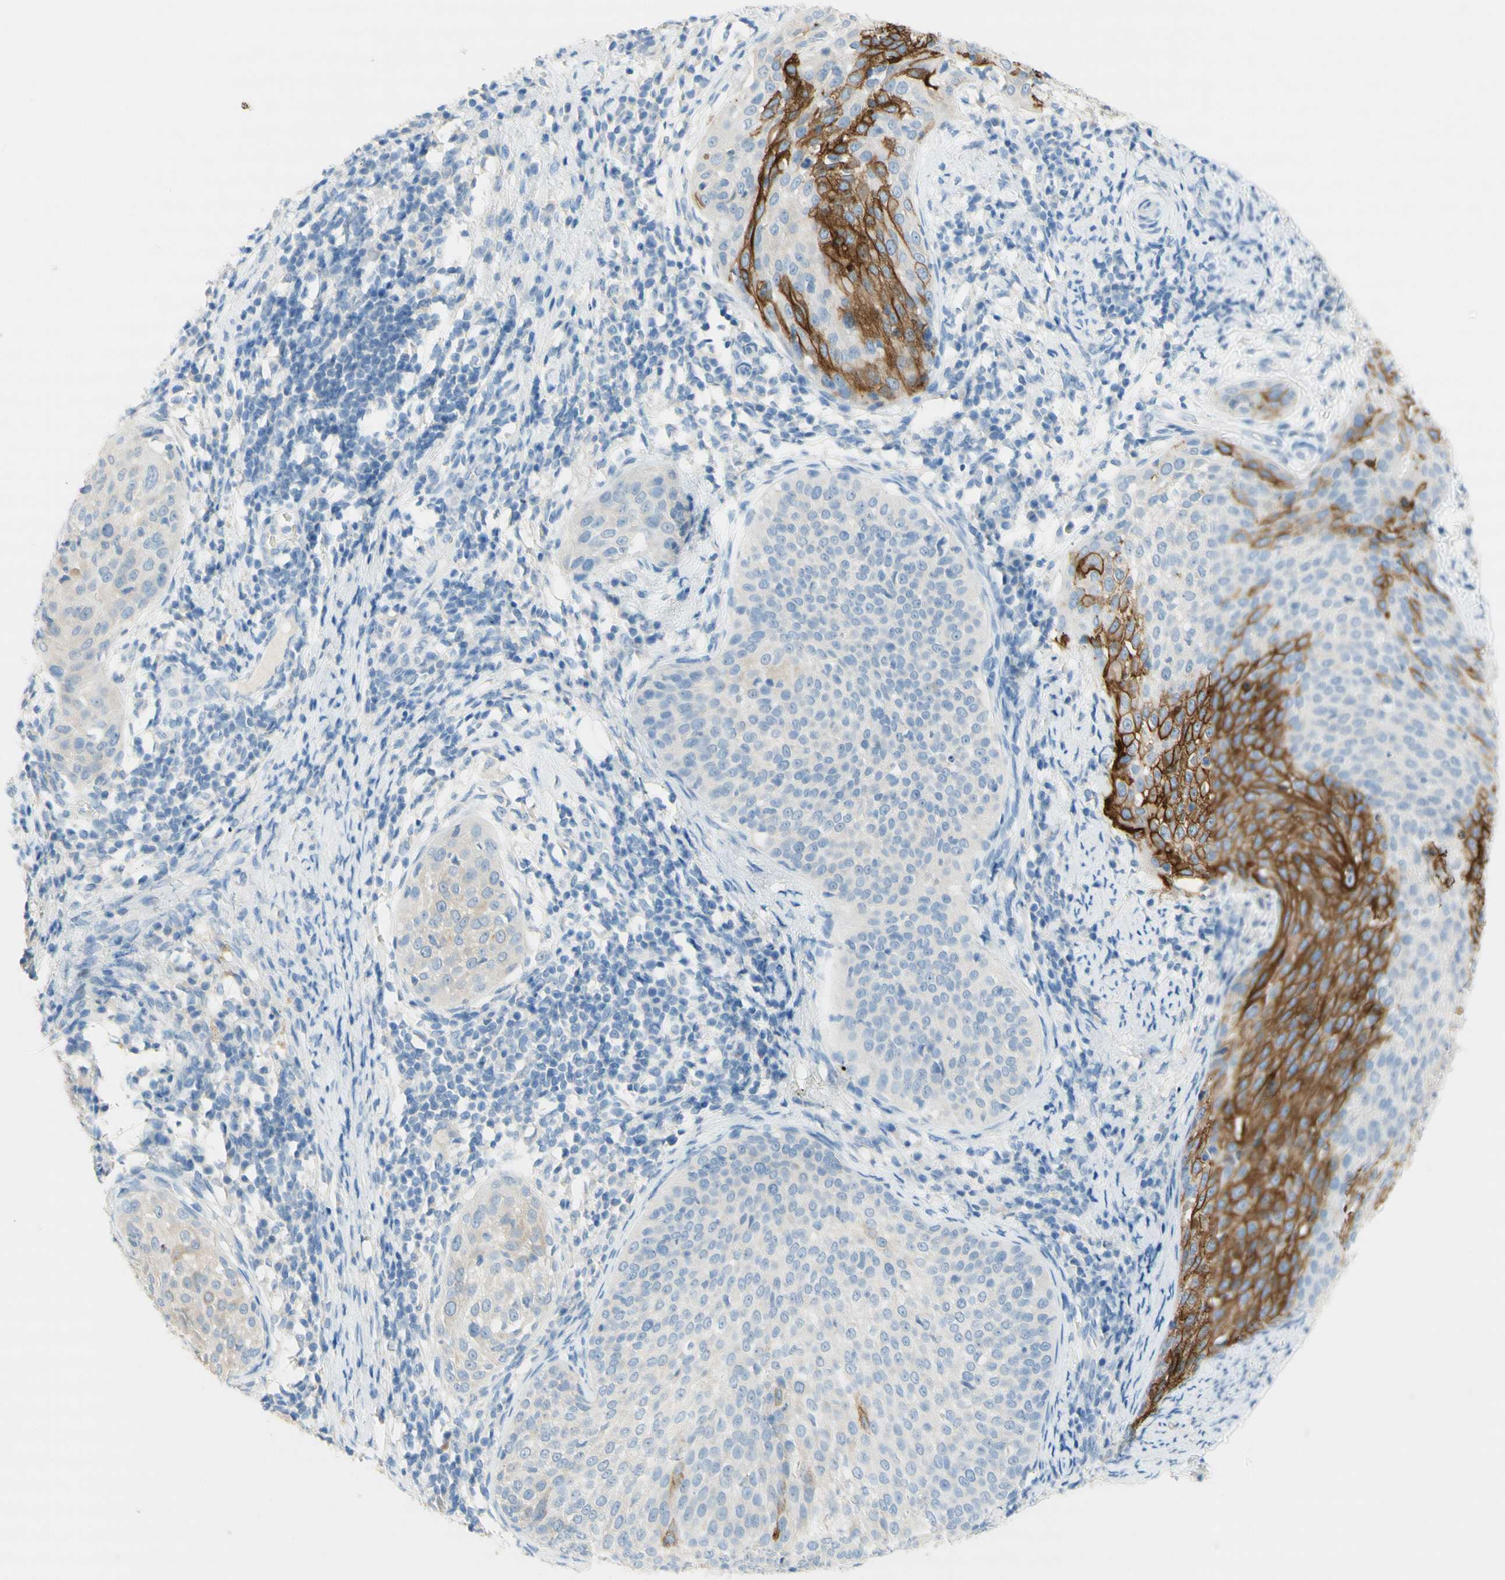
{"staining": {"intensity": "moderate", "quantity": "25%-75%", "location": "cytoplasmic/membranous"}, "tissue": "cervical cancer", "cell_type": "Tumor cells", "image_type": "cancer", "snomed": [{"axis": "morphology", "description": "Squamous cell carcinoma, NOS"}, {"axis": "topography", "description": "Cervix"}], "caption": "High-magnification brightfield microscopy of squamous cell carcinoma (cervical) stained with DAB (3,3'-diaminobenzidine) (brown) and counterstained with hematoxylin (blue). tumor cells exhibit moderate cytoplasmic/membranous staining is seen in about25%-75% of cells.", "gene": "POLR2J3", "patient": {"sex": "female", "age": 51}}